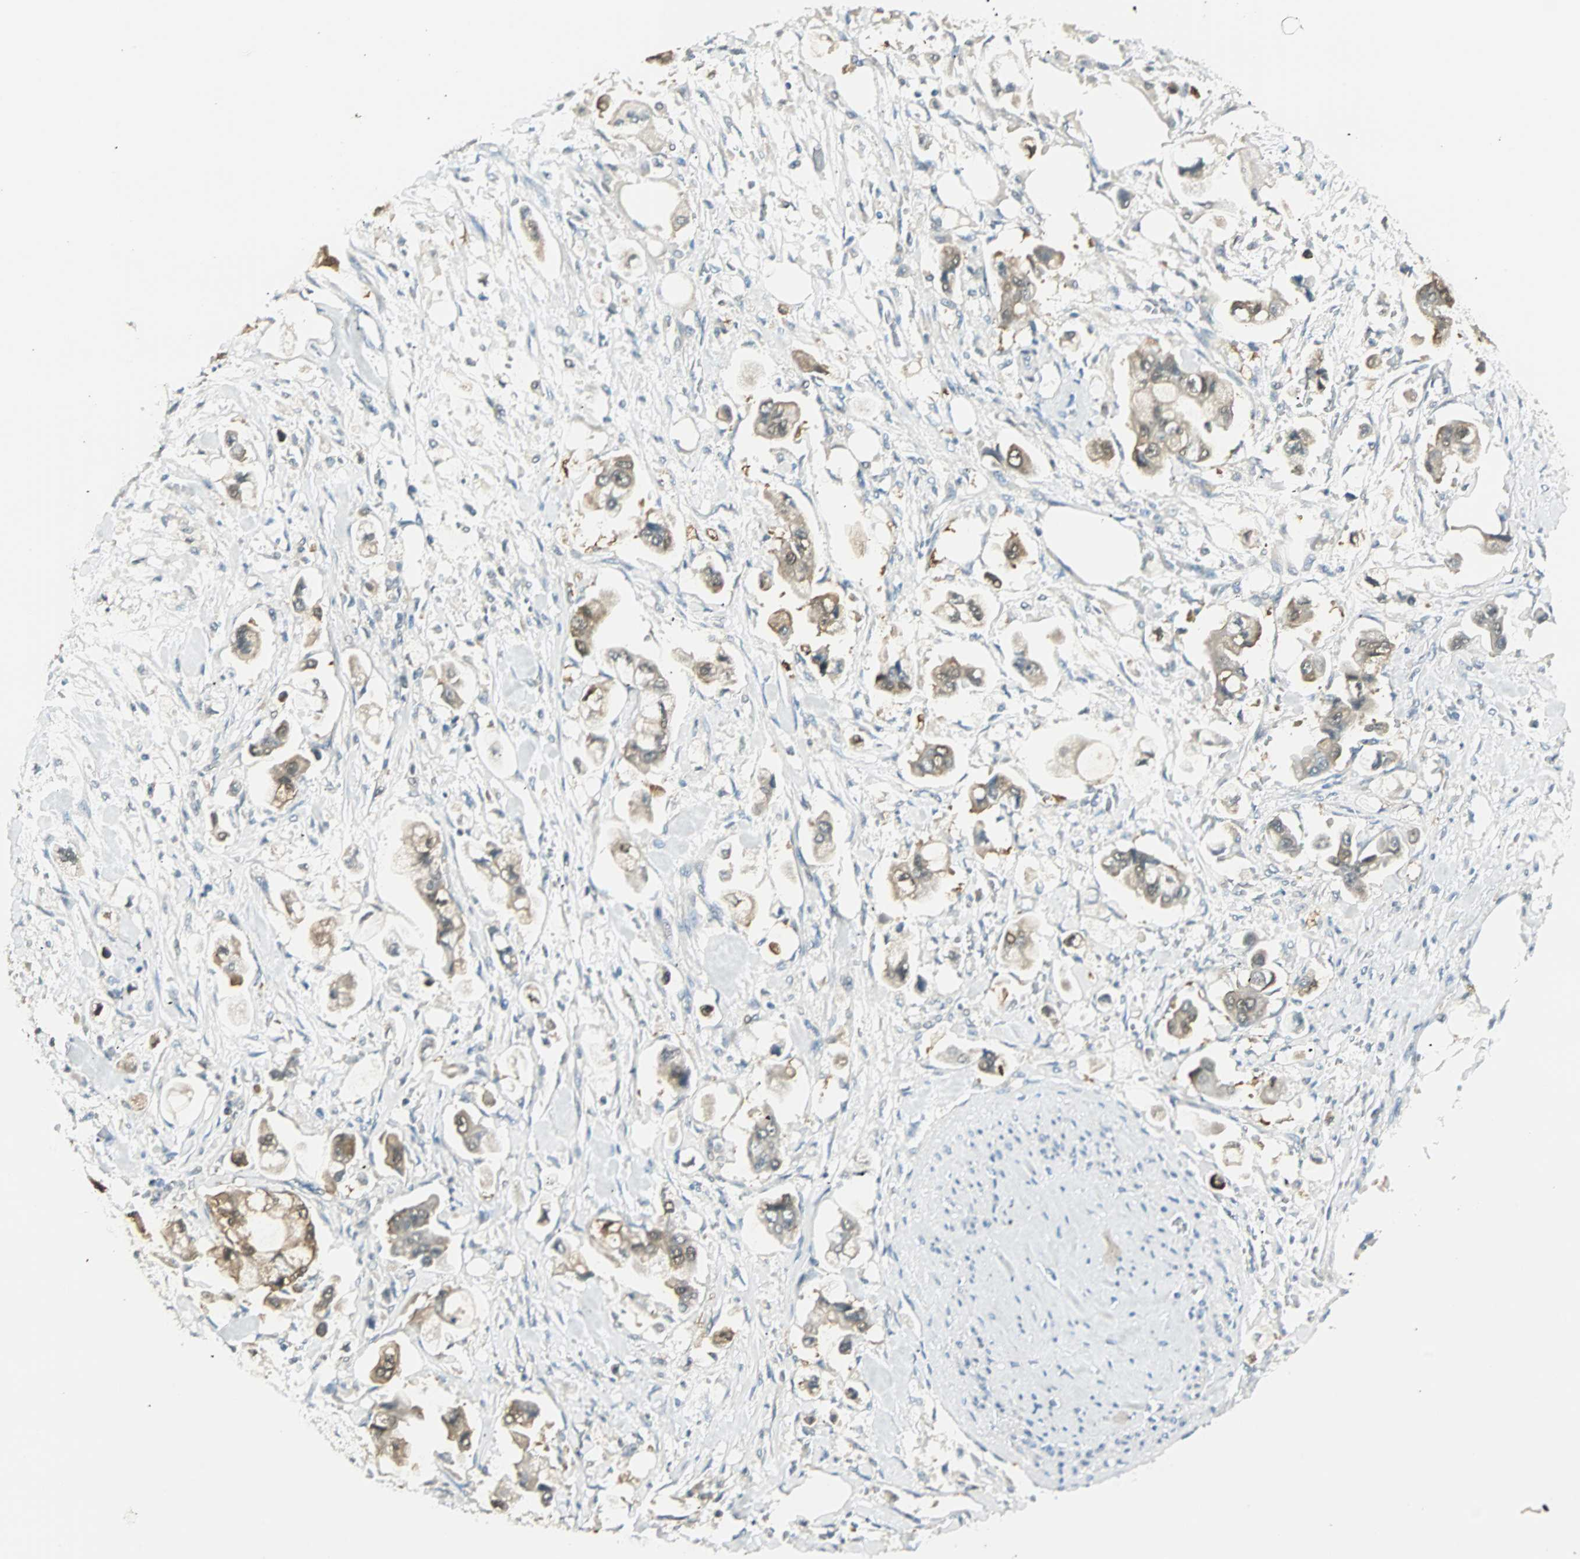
{"staining": {"intensity": "moderate", "quantity": ">75%", "location": "cytoplasmic/membranous,nuclear"}, "tissue": "stomach cancer", "cell_type": "Tumor cells", "image_type": "cancer", "snomed": [{"axis": "morphology", "description": "Adenocarcinoma, NOS"}, {"axis": "topography", "description": "Stomach"}], "caption": "Stomach cancer stained for a protein demonstrates moderate cytoplasmic/membranous and nuclear positivity in tumor cells.", "gene": "S100A1", "patient": {"sex": "male", "age": 62}}